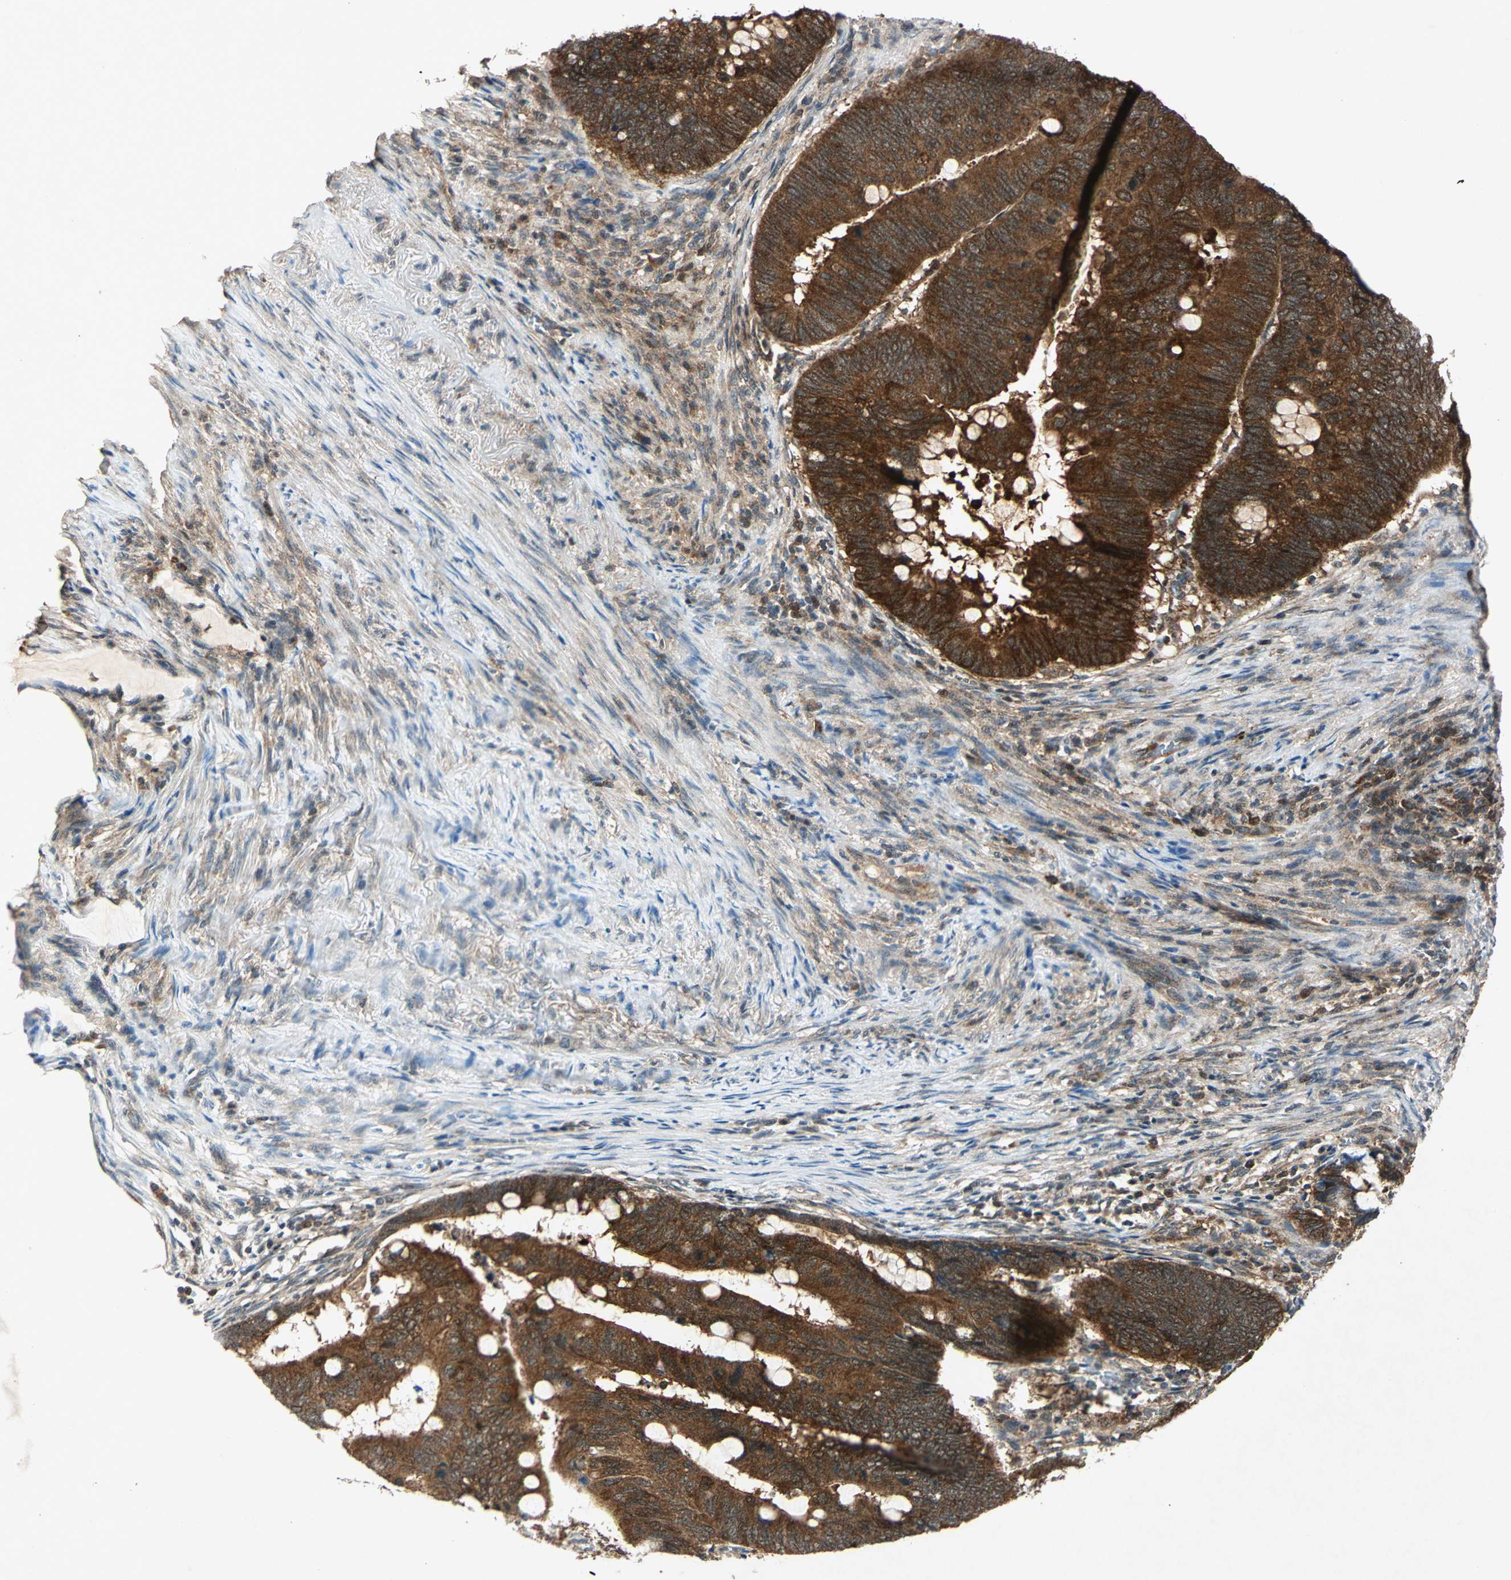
{"staining": {"intensity": "strong", "quantity": ">75%", "location": "cytoplasmic/membranous"}, "tissue": "colorectal cancer", "cell_type": "Tumor cells", "image_type": "cancer", "snomed": [{"axis": "morphology", "description": "Normal tissue, NOS"}, {"axis": "morphology", "description": "Adenocarcinoma, NOS"}, {"axis": "topography", "description": "Rectum"}, {"axis": "topography", "description": "Peripheral nerve tissue"}], "caption": "Human adenocarcinoma (colorectal) stained for a protein (brown) displays strong cytoplasmic/membranous positive staining in about >75% of tumor cells.", "gene": "AHSA1", "patient": {"sex": "male", "age": 92}}